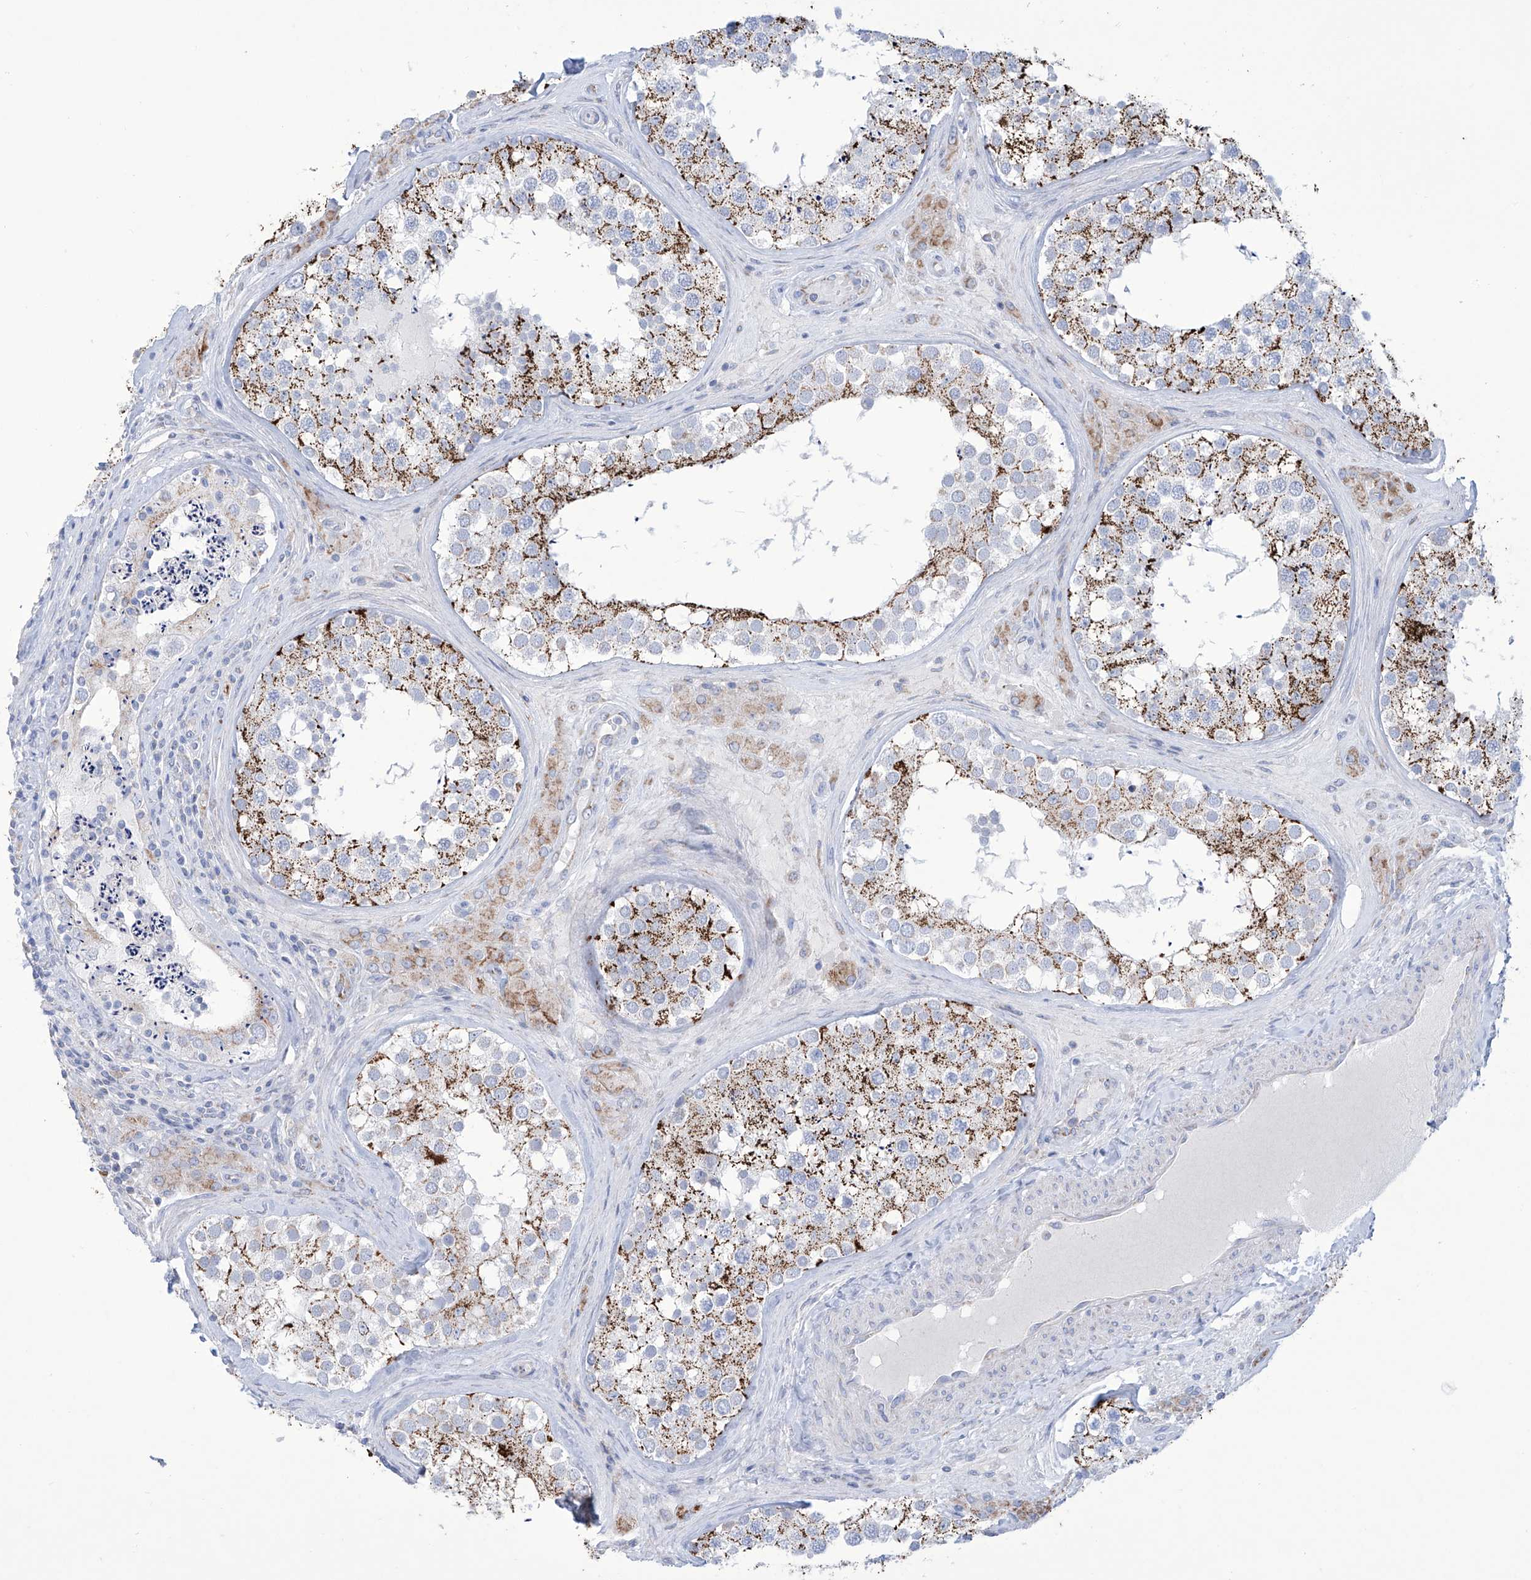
{"staining": {"intensity": "strong", "quantity": "25%-75%", "location": "cytoplasmic/membranous"}, "tissue": "testis", "cell_type": "Cells in seminiferous ducts", "image_type": "normal", "snomed": [{"axis": "morphology", "description": "Normal tissue, NOS"}, {"axis": "topography", "description": "Testis"}], "caption": "Cells in seminiferous ducts show high levels of strong cytoplasmic/membranous staining in about 25%-75% of cells in normal human testis. The protein is shown in brown color, while the nuclei are stained blue.", "gene": "ALDH6A1", "patient": {"sex": "male", "age": 46}}